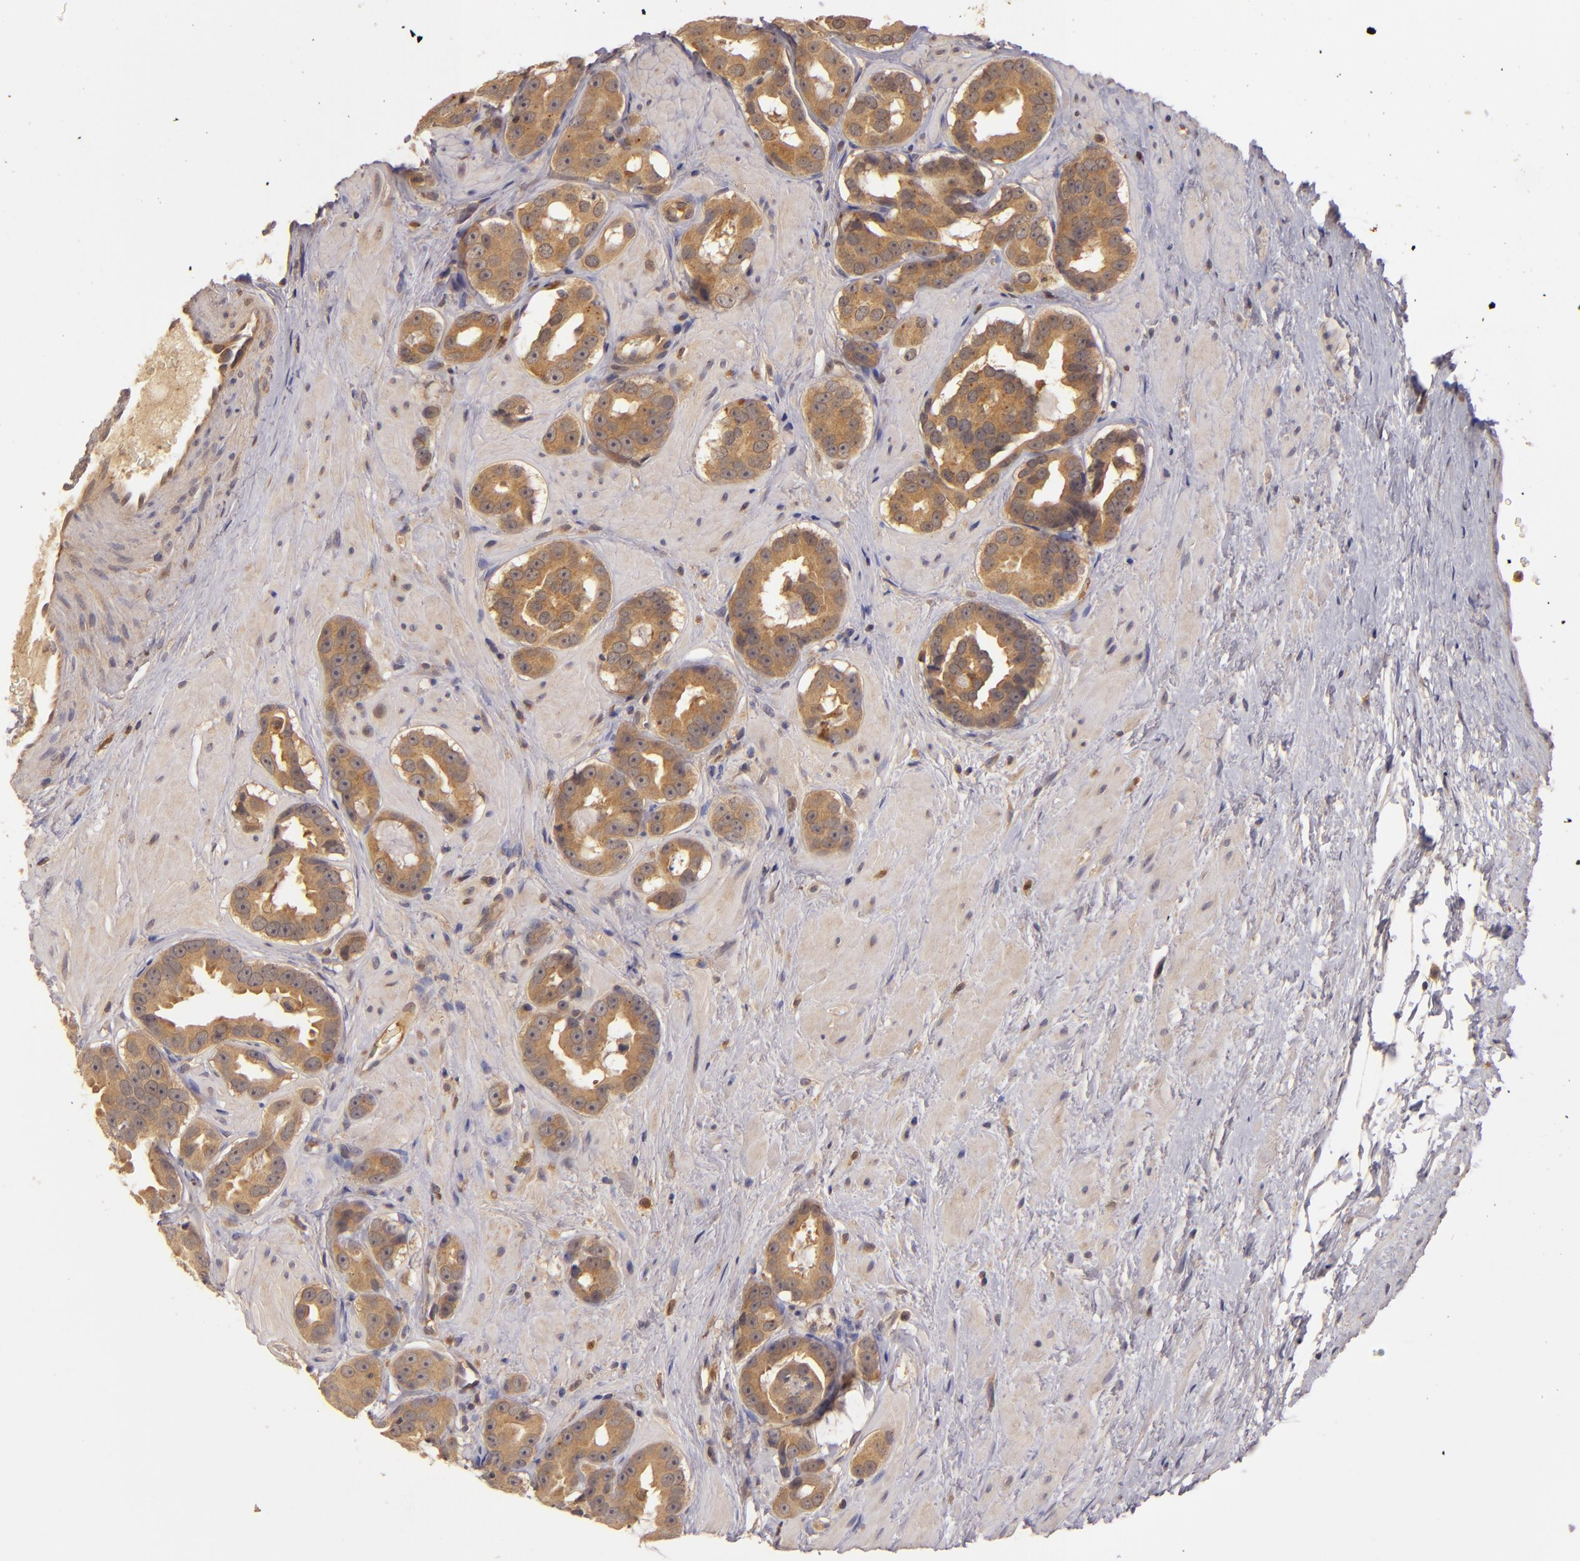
{"staining": {"intensity": "strong", "quantity": ">75%", "location": "cytoplasmic/membranous"}, "tissue": "prostate cancer", "cell_type": "Tumor cells", "image_type": "cancer", "snomed": [{"axis": "morphology", "description": "Adenocarcinoma, Low grade"}, {"axis": "topography", "description": "Prostate"}], "caption": "Approximately >75% of tumor cells in human prostate cancer (adenocarcinoma (low-grade)) show strong cytoplasmic/membranous protein staining as visualized by brown immunohistochemical staining.", "gene": "PRKCD", "patient": {"sex": "male", "age": 59}}